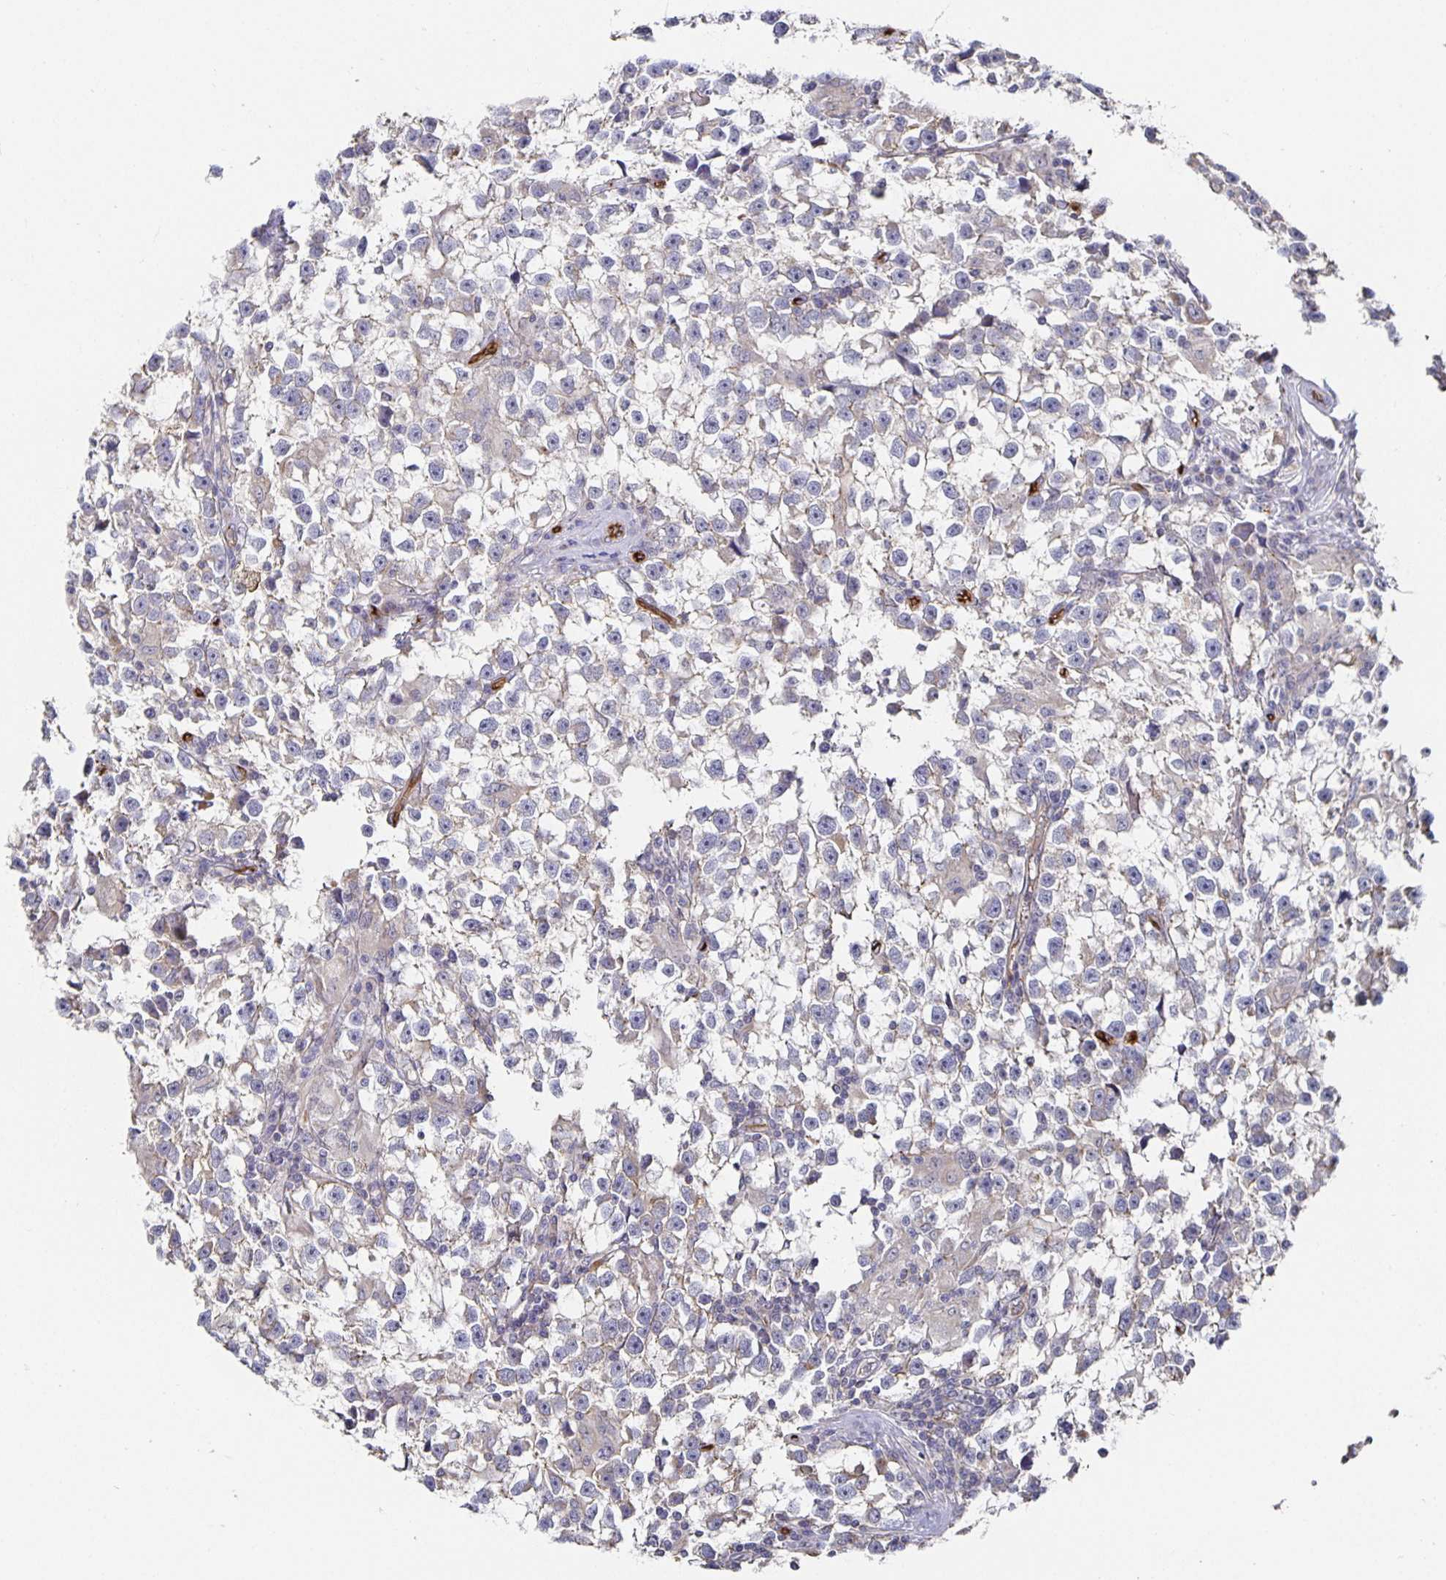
{"staining": {"intensity": "negative", "quantity": "none", "location": "none"}, "tissue": "testis cancer", "cell_type": "Tumor cells", "image_type": "cancer", "snomed": [{"axis": "morphology", "description": "Seminoma, NOS"}, {"axis": "topography", "description": "Testis"}], "caption": "Testis cancer was stained to show a protein in brown. There is no significant positivity in tumor cells.", "gene": "PODXL", "patient": {"sex": "male", "age": 31}}